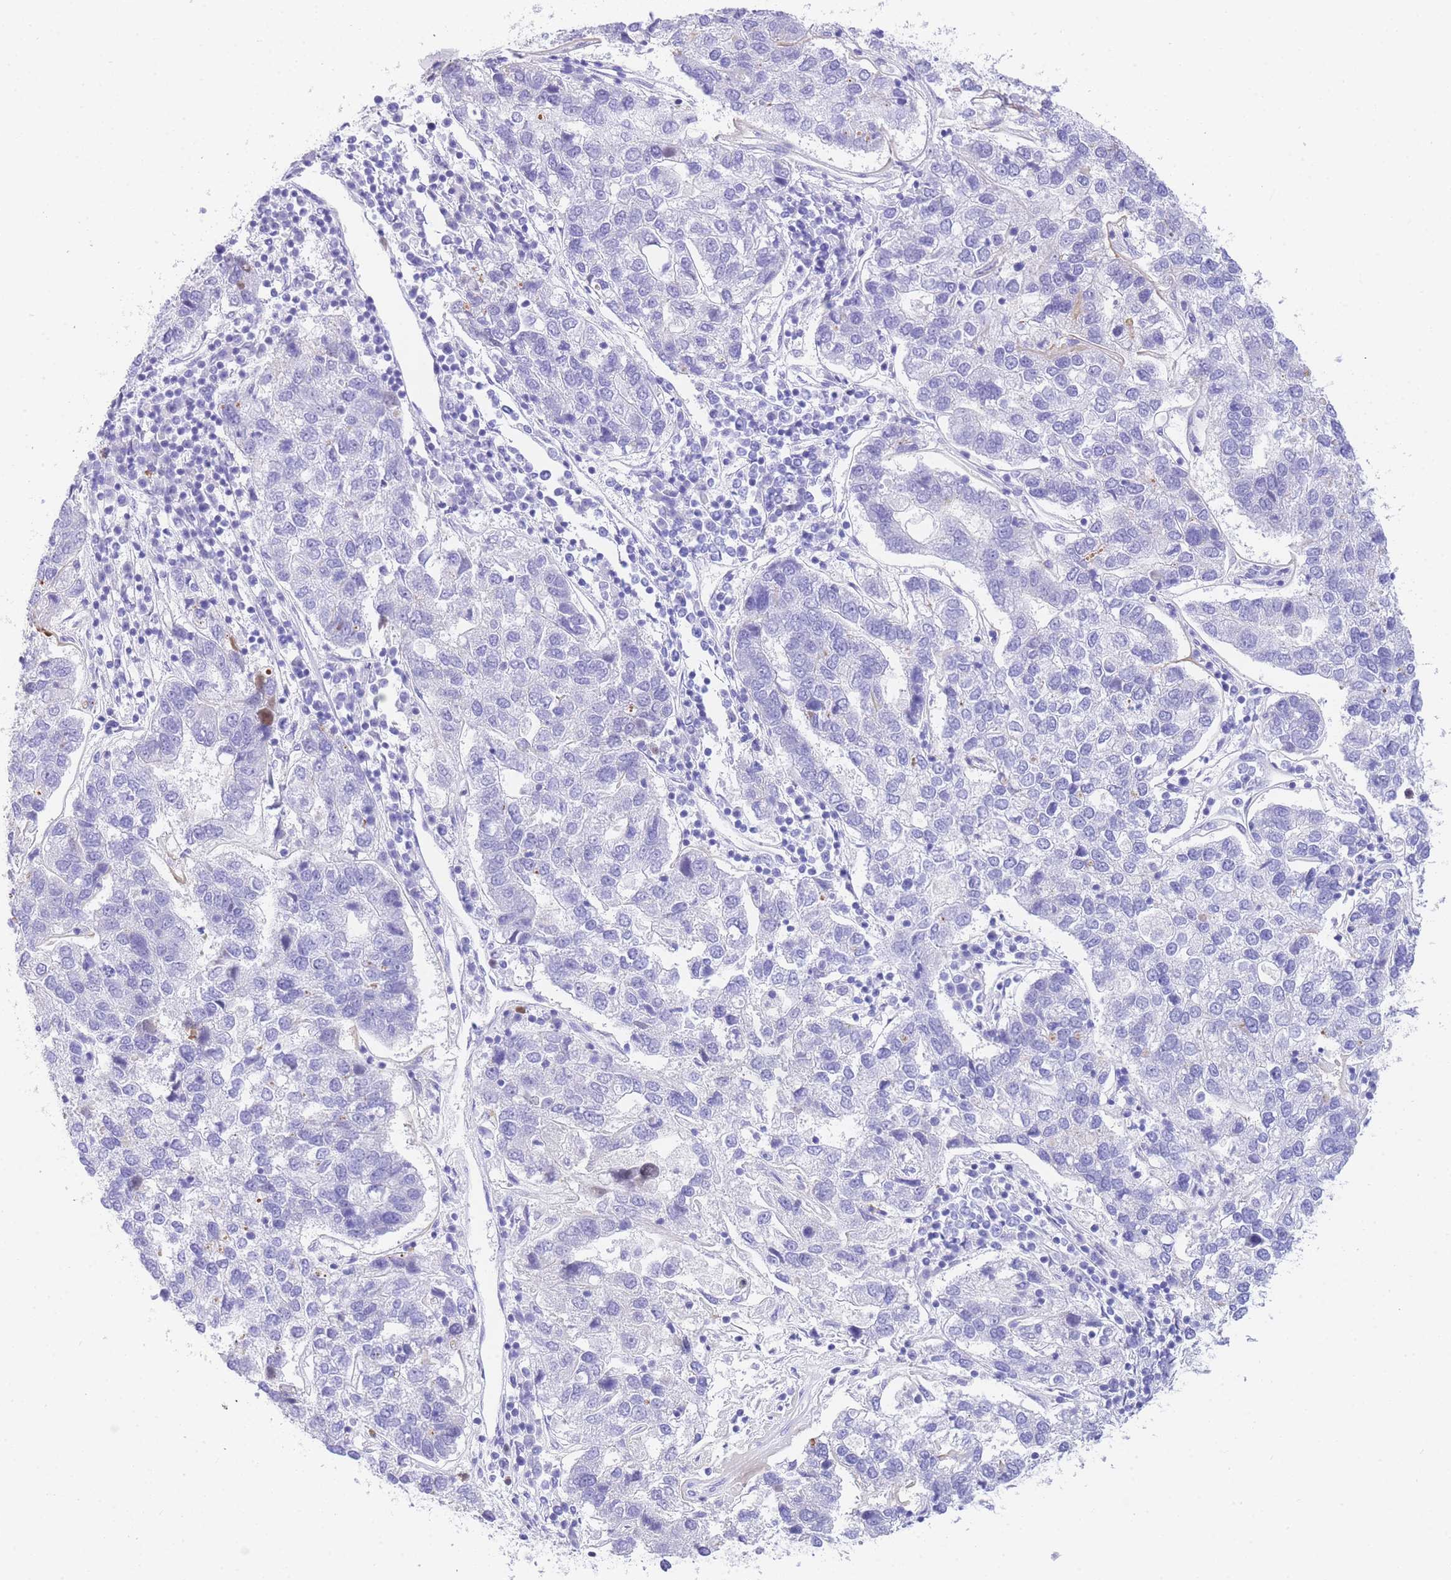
{"staining": {"intensity": "negative", "quantity": "none", "location": "none"}, "tissue": "pancreatic cancer", "cell_type": "Tumor cells", "image_type": "cancer", "snomed": [{"axis": "morphology", "description": "Adenocarcinoma, NOS"}, {"axis": "topography", "description": "Pancreas"}], "caption": "Immunohistochemistry (IHC) photomicrograph of neoplastic tissue: pancreatic cancer stained with DAB shows no significant protein positivity in tumor cells.", "gene": "TIFAB", "patient": {"sex": "female", "age": 61}}